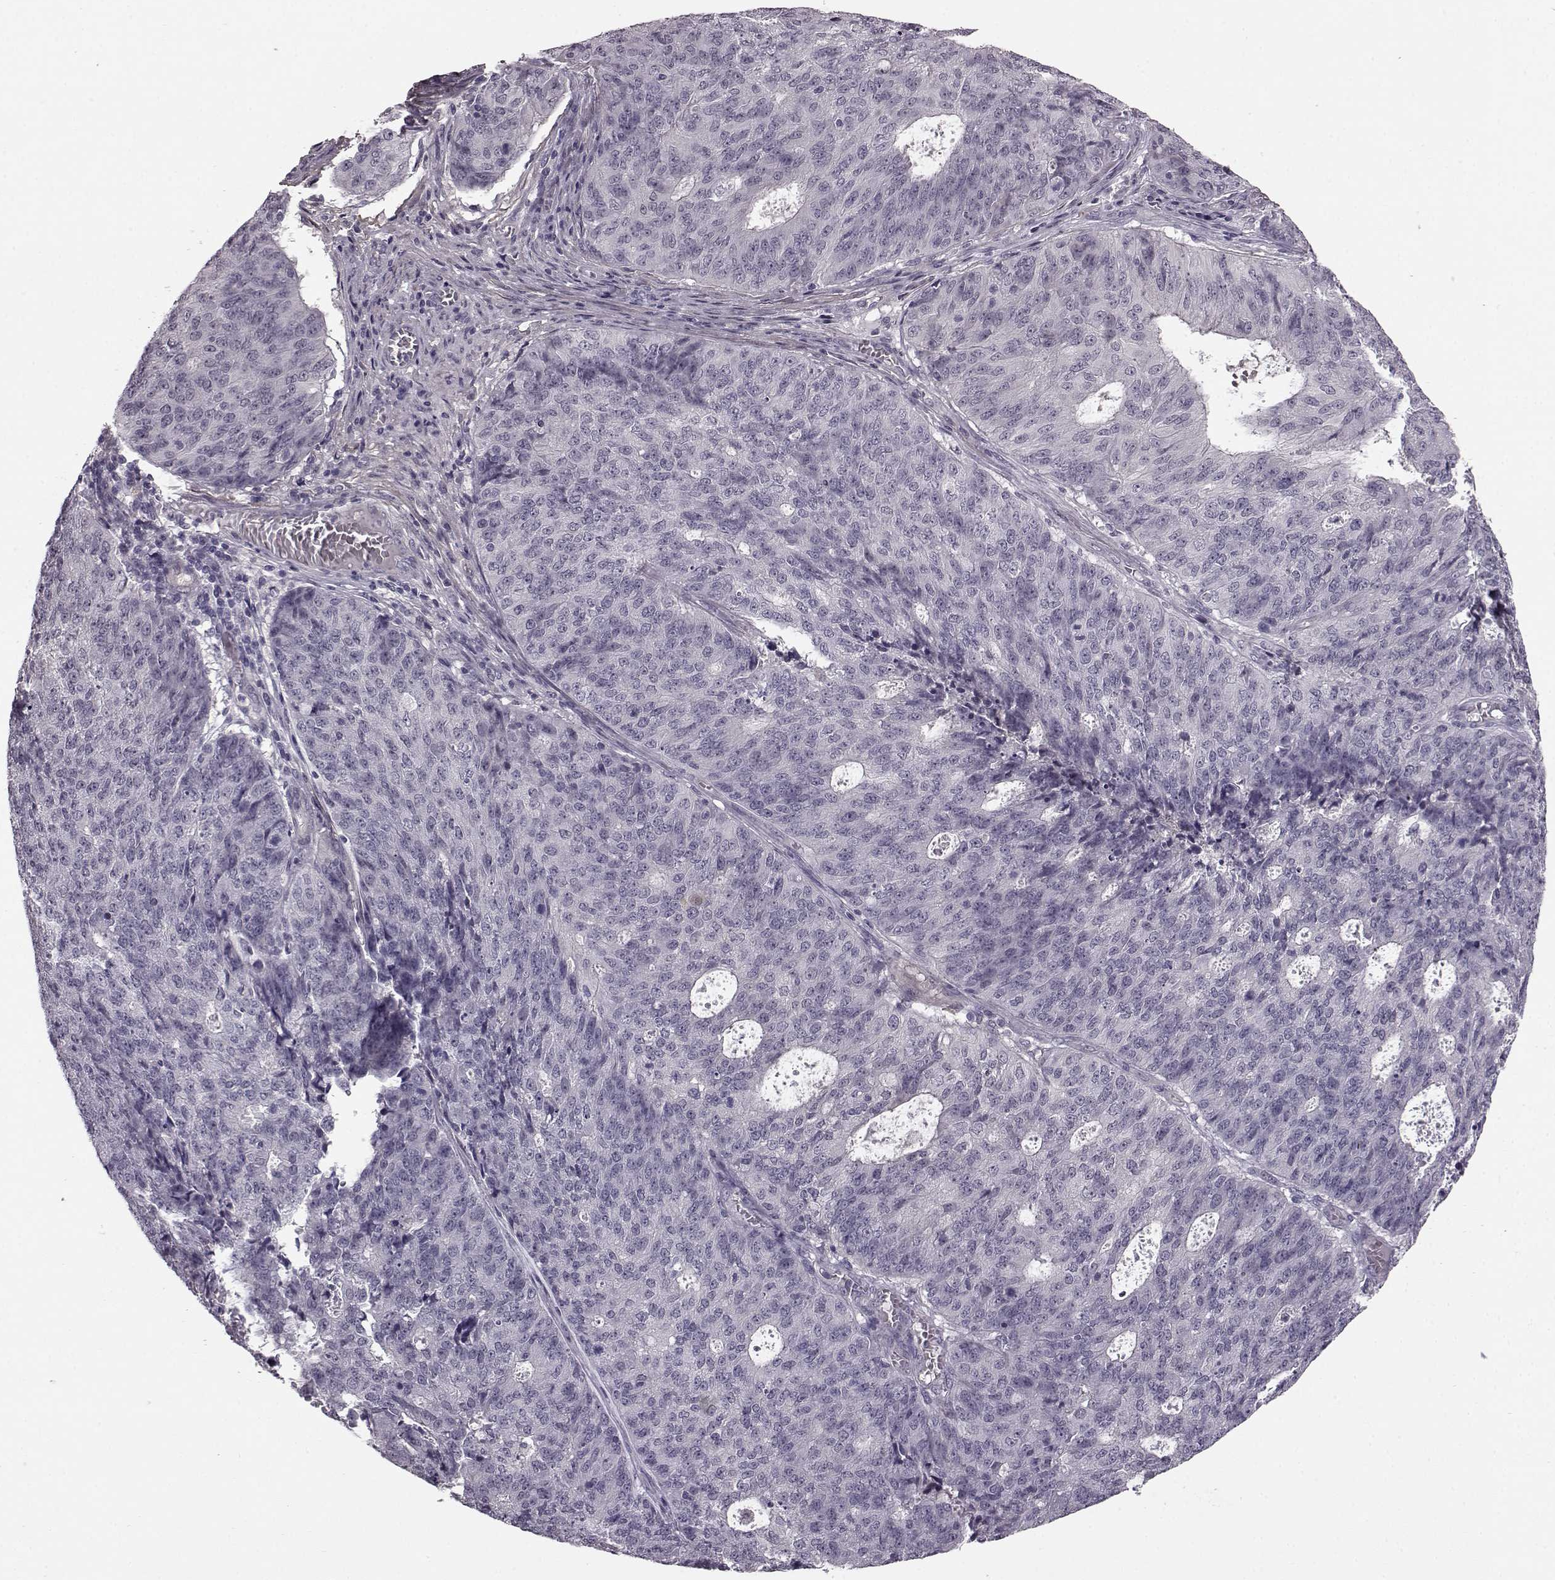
{"staining": {"intensity": "negative", "quantity": "none", "location": "none"}, "tissue": "endometrial cancer", "cell_type": "Tumor cells", "image_type": "cancer", "snomed": [{"axis": "morphology", "description": "Adenocarcinoma, NOS"}, {"axis": "topography", "description": "Endometrium"}], "caption": "There is no significant expression in tumor cells of endometrial cancer (adenocarcinoma). (DAB (3,3'-diaminobenzidine) immunohistochemistry (IHC), high magnification).", "gene": "SLCO3A1", "patient": {"sex": "female", "age": 82}}